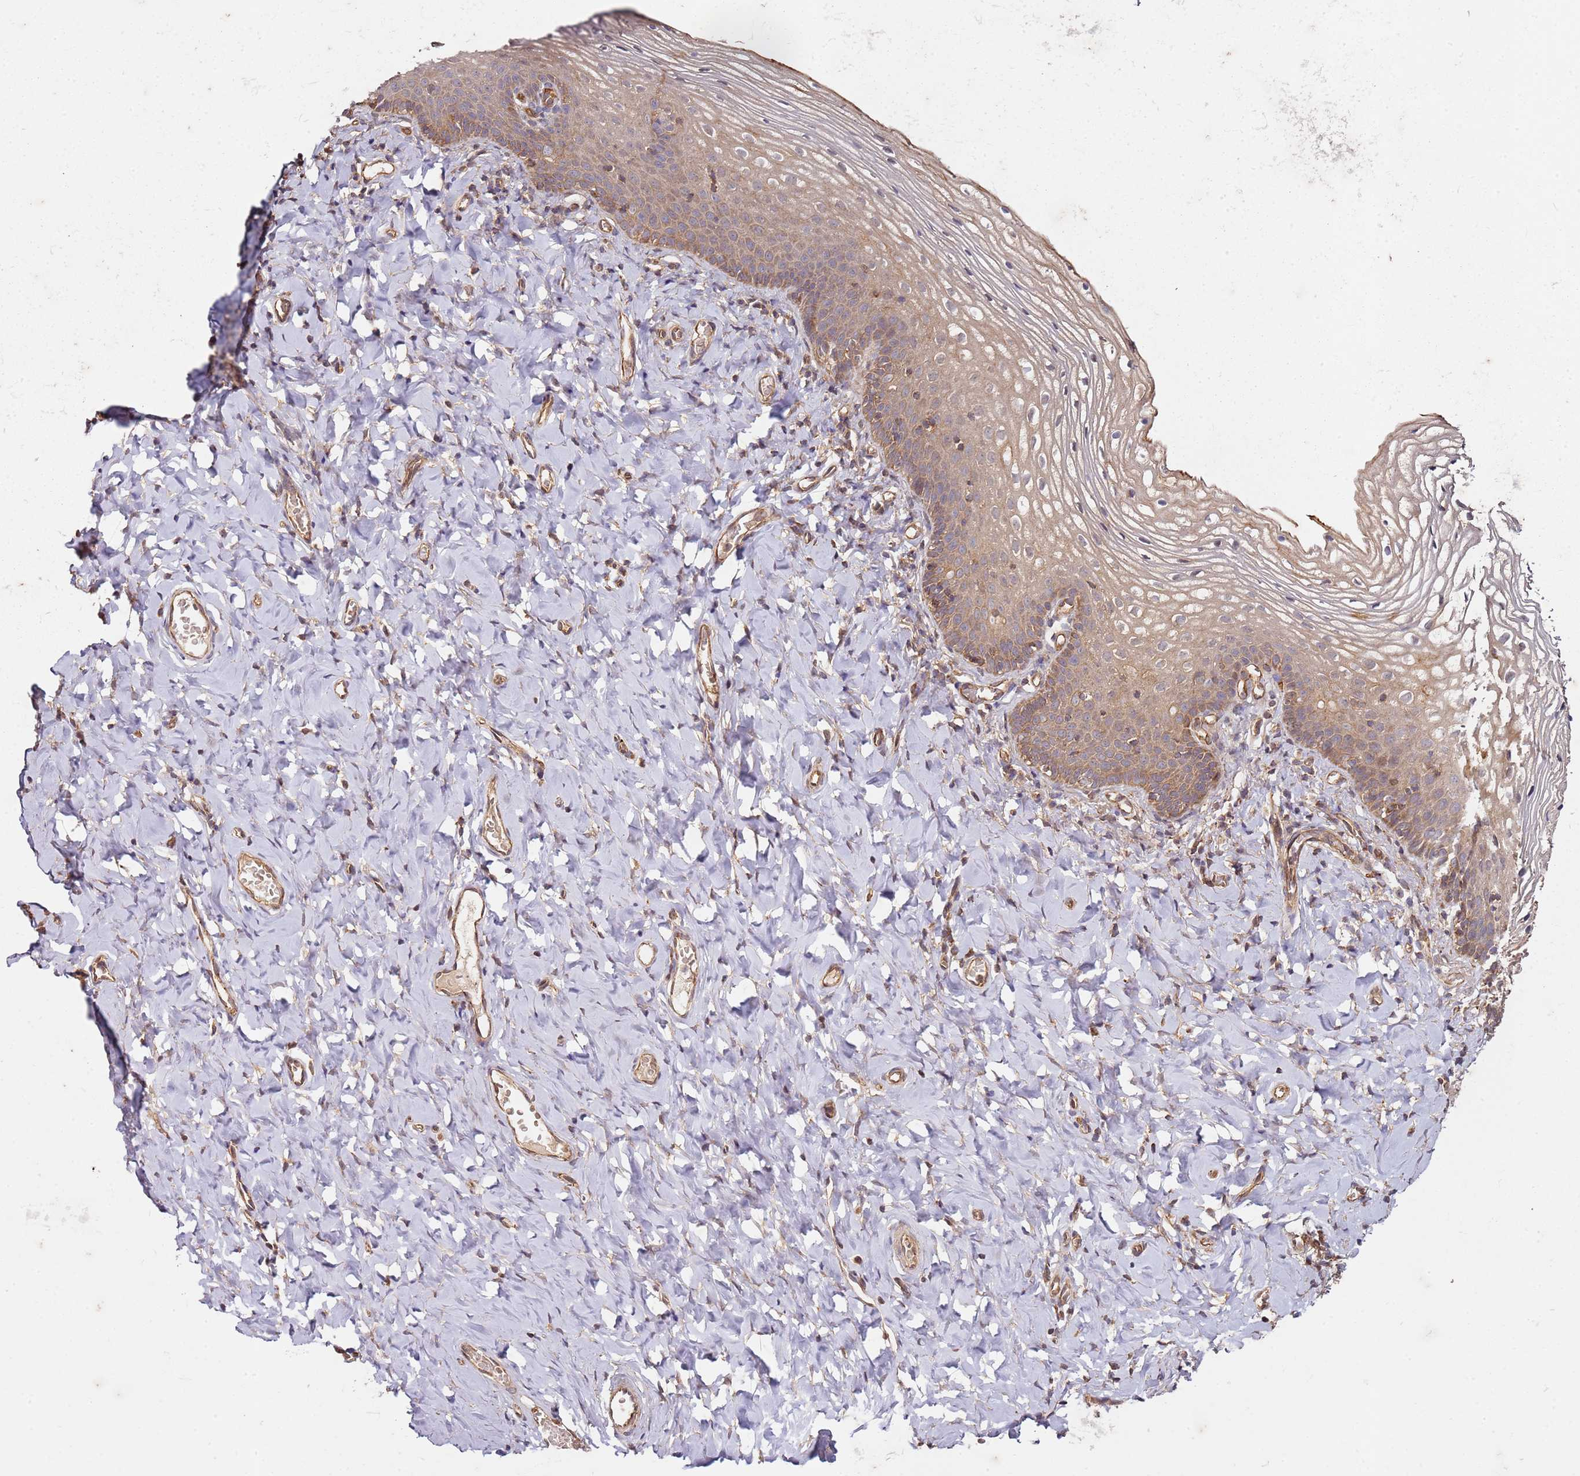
{"staining": {"intensity": "moderate", "quantity": ">75%", "location": "cytoplasmic/membranous"}, "tissue": "vagina", "cell_type": "Squamous epithelial cells", "image_type": "normal", "snomed": [{"axis": "morphology", "description": "Normal tissue, NOS"}, {"axis": "topography", "description": "Vagina"}], "caption": "Vagina stained with immunohistochemistry (IHC) demonstrates moderate cytoplasmic/membranous positivity in approximately >75% of squamous epithelial cells. Immunohistochemistry (ihc) stains the protein of interest in brown and the nuclei are stained blue.", "gene": "SCGB2B2", "patient": {"sex": "female", "age": 60}}